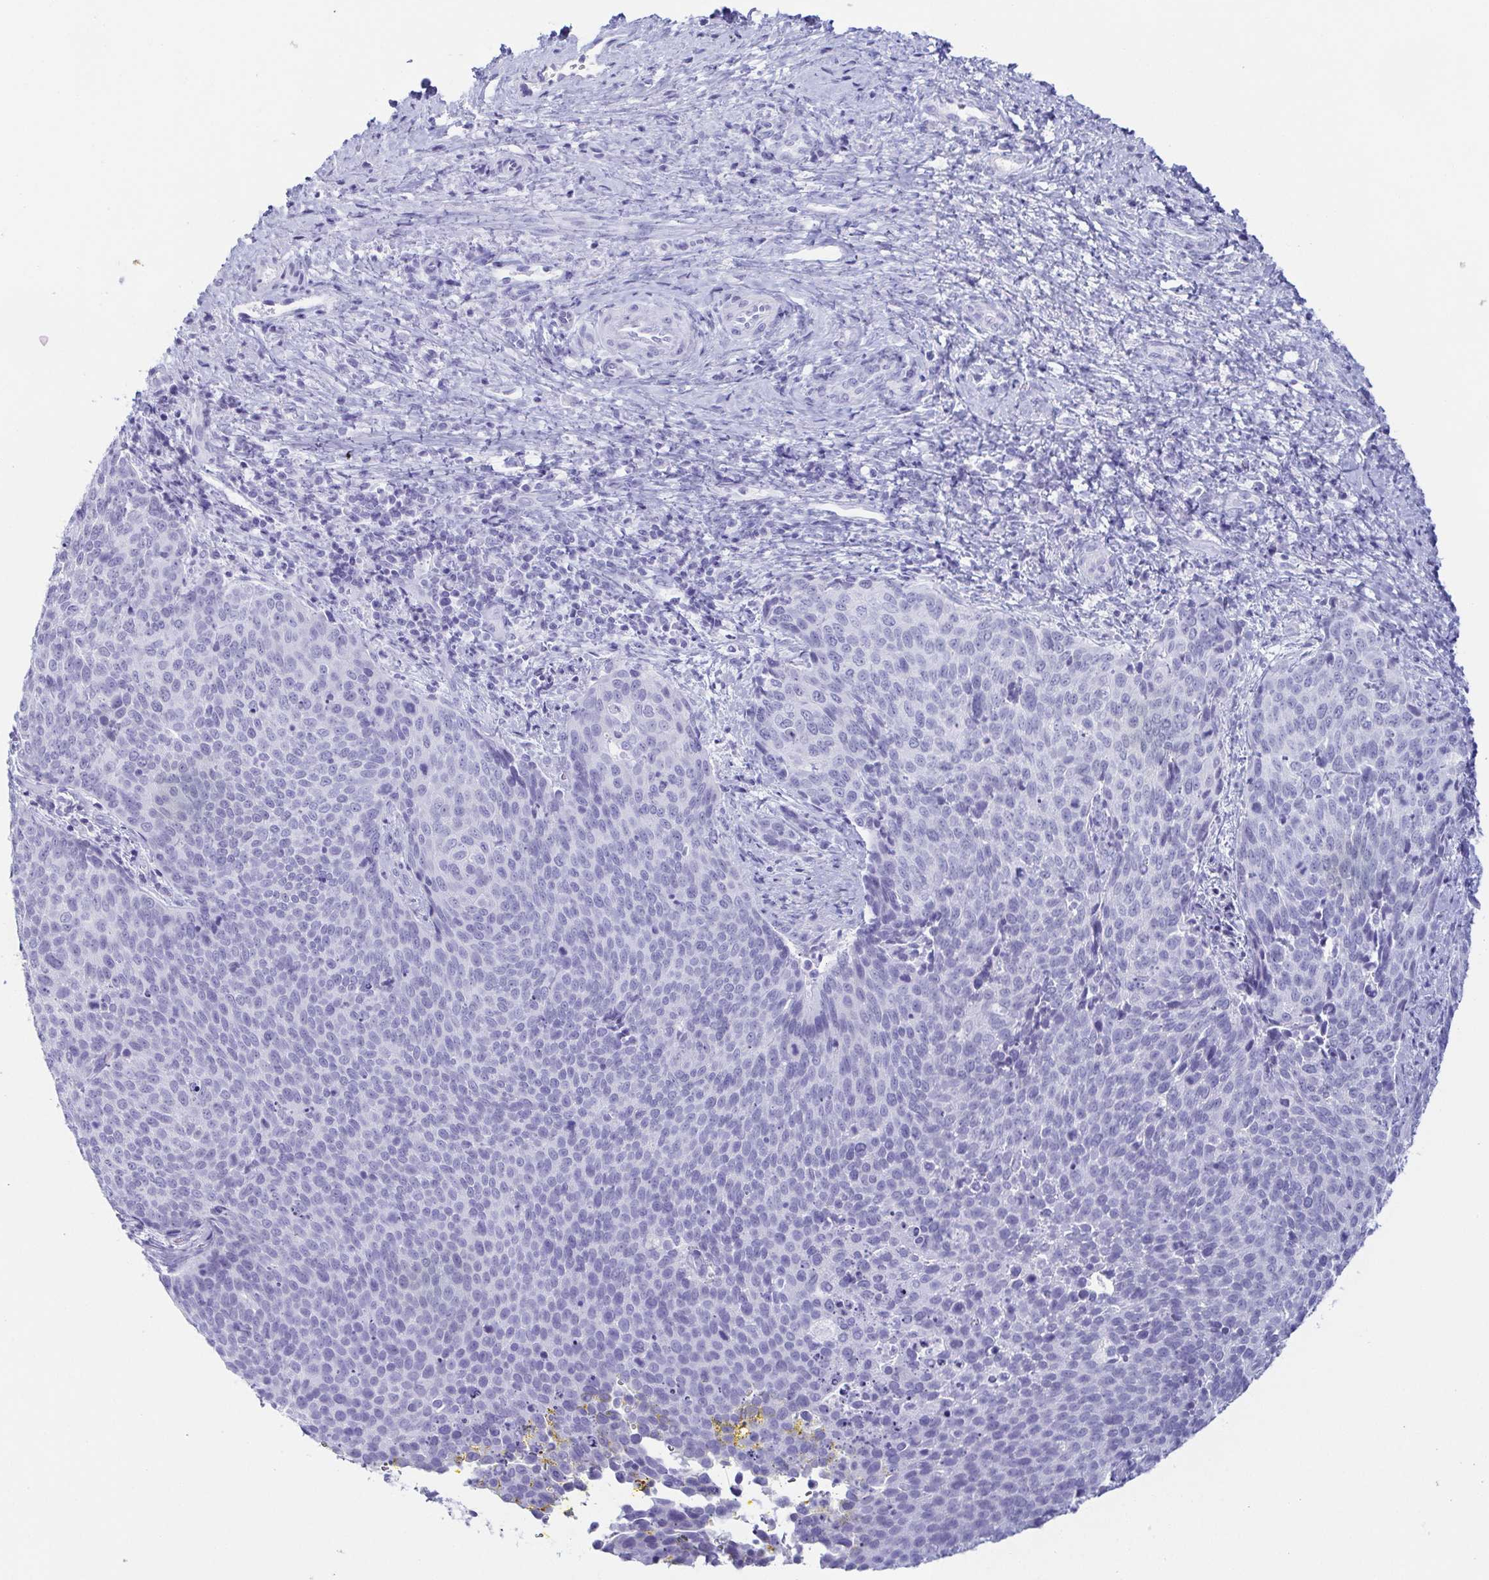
{"staining": {"intensity": "negative", "quantity": "none", "location": "none"}, "tissue": "cervical cancer", "cell_type": "Tumor cells", "image_type": "cancer", "snomed": [{"axis": "morphology", "description": "Squamous cell carcinoma, NOS"}, {"axis": "topography", "description": "Cervix"}], "caption": "IHC of human cervical cancer demonstrates no positivity in tumor cells.", "gene": "ZG16B", "patient": {"sex": "female", "age": 34}}